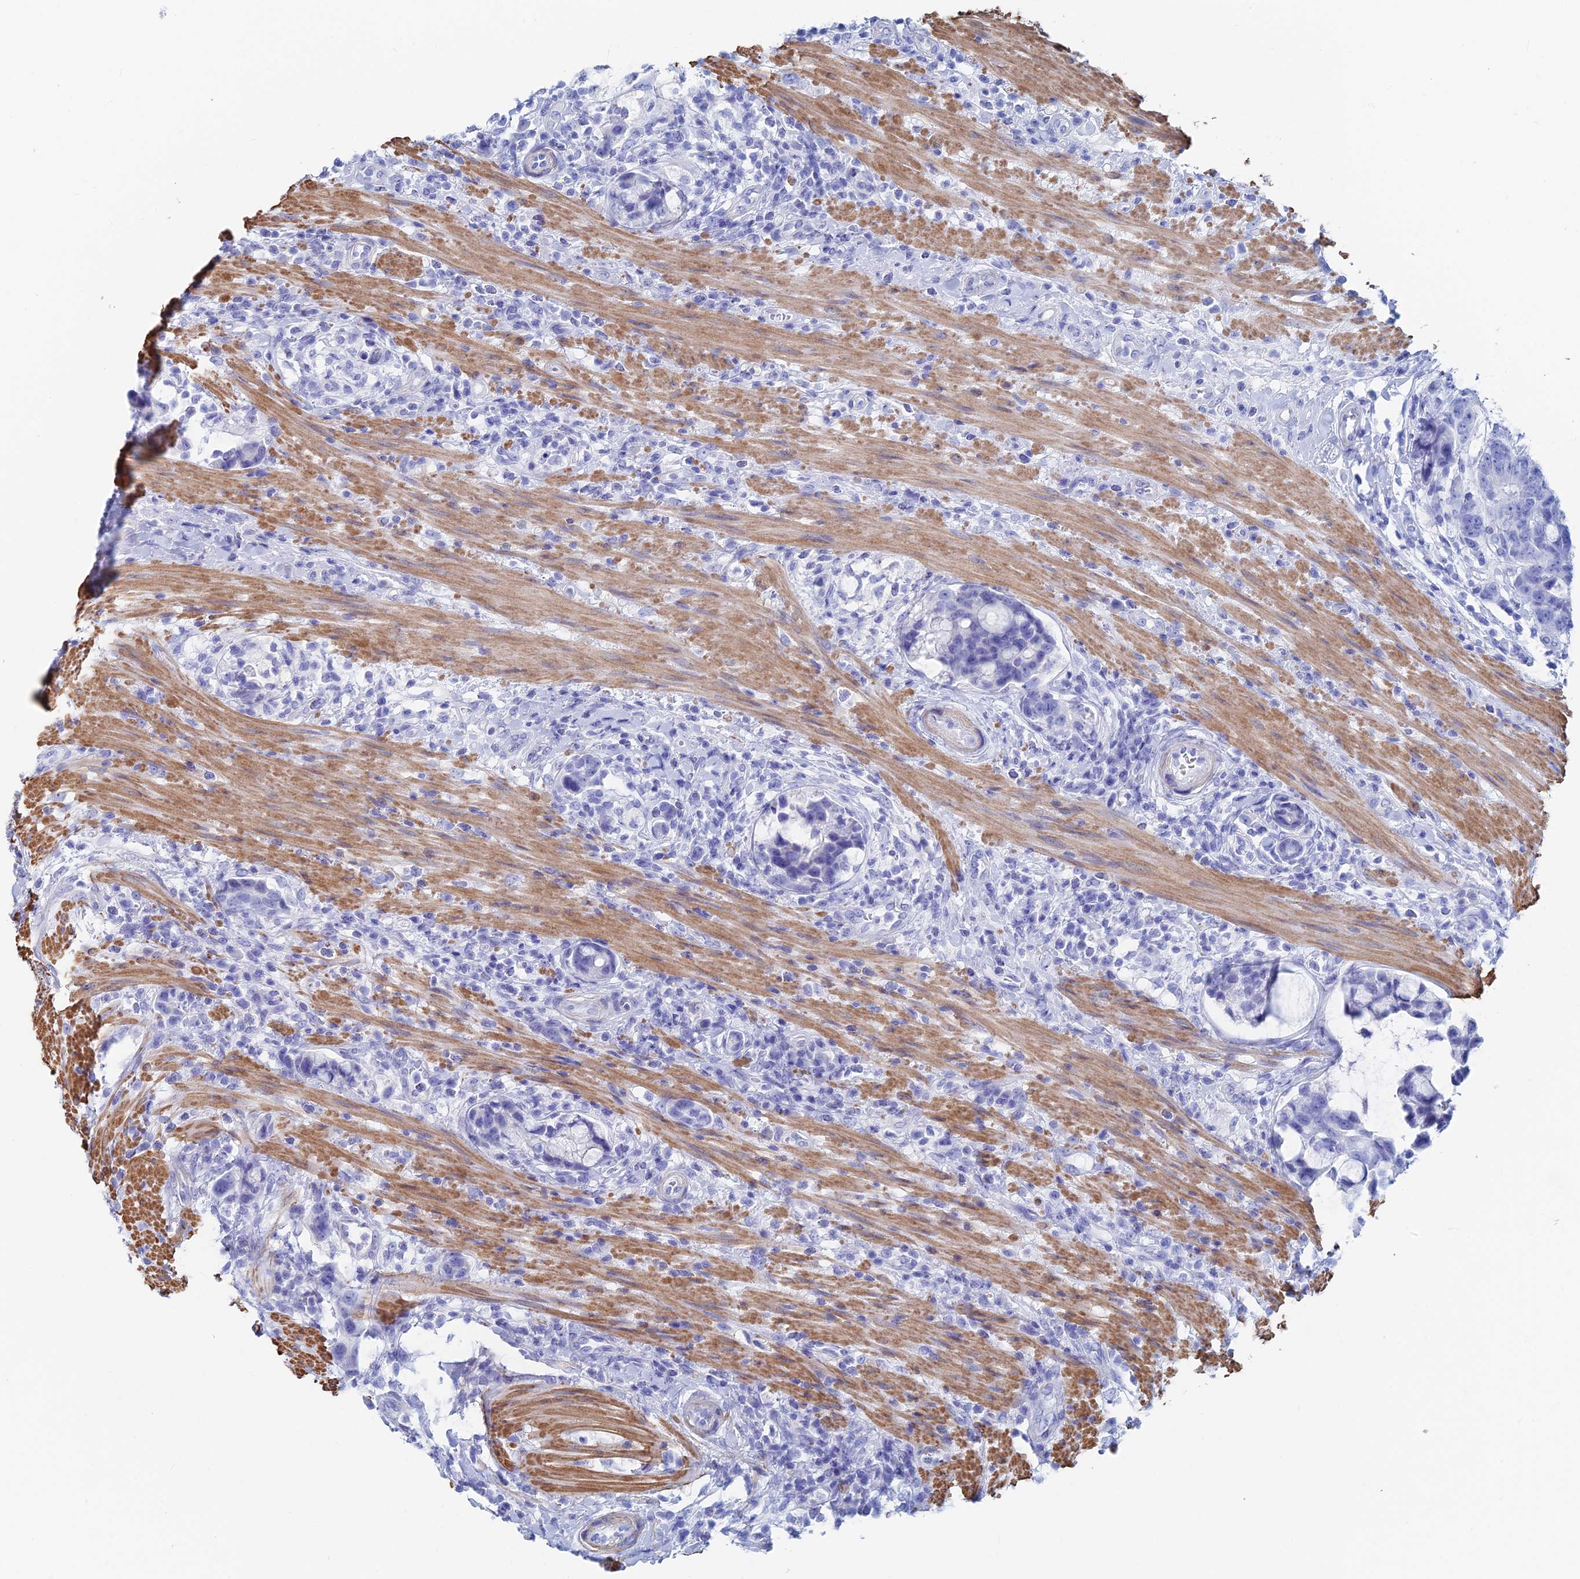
{"staining": {"intensity": "negative", "quantity": "none", "location": "none"}, "tissue": "colorectal cancer", "cell_type": "Tumor cells", "image_type": "cancer", "snomed": [{"axis": "morphology", "description": "Adenocarcinoma, NOS"}, {"axis": "topography", "description": "Colon"}], "caption": "Micrograph shows no significant protein staining in tumor cells of adenocarcinoma (colorectal).", "gene": "KCNK18", "patient": {"sex": "female", "age": 82}}